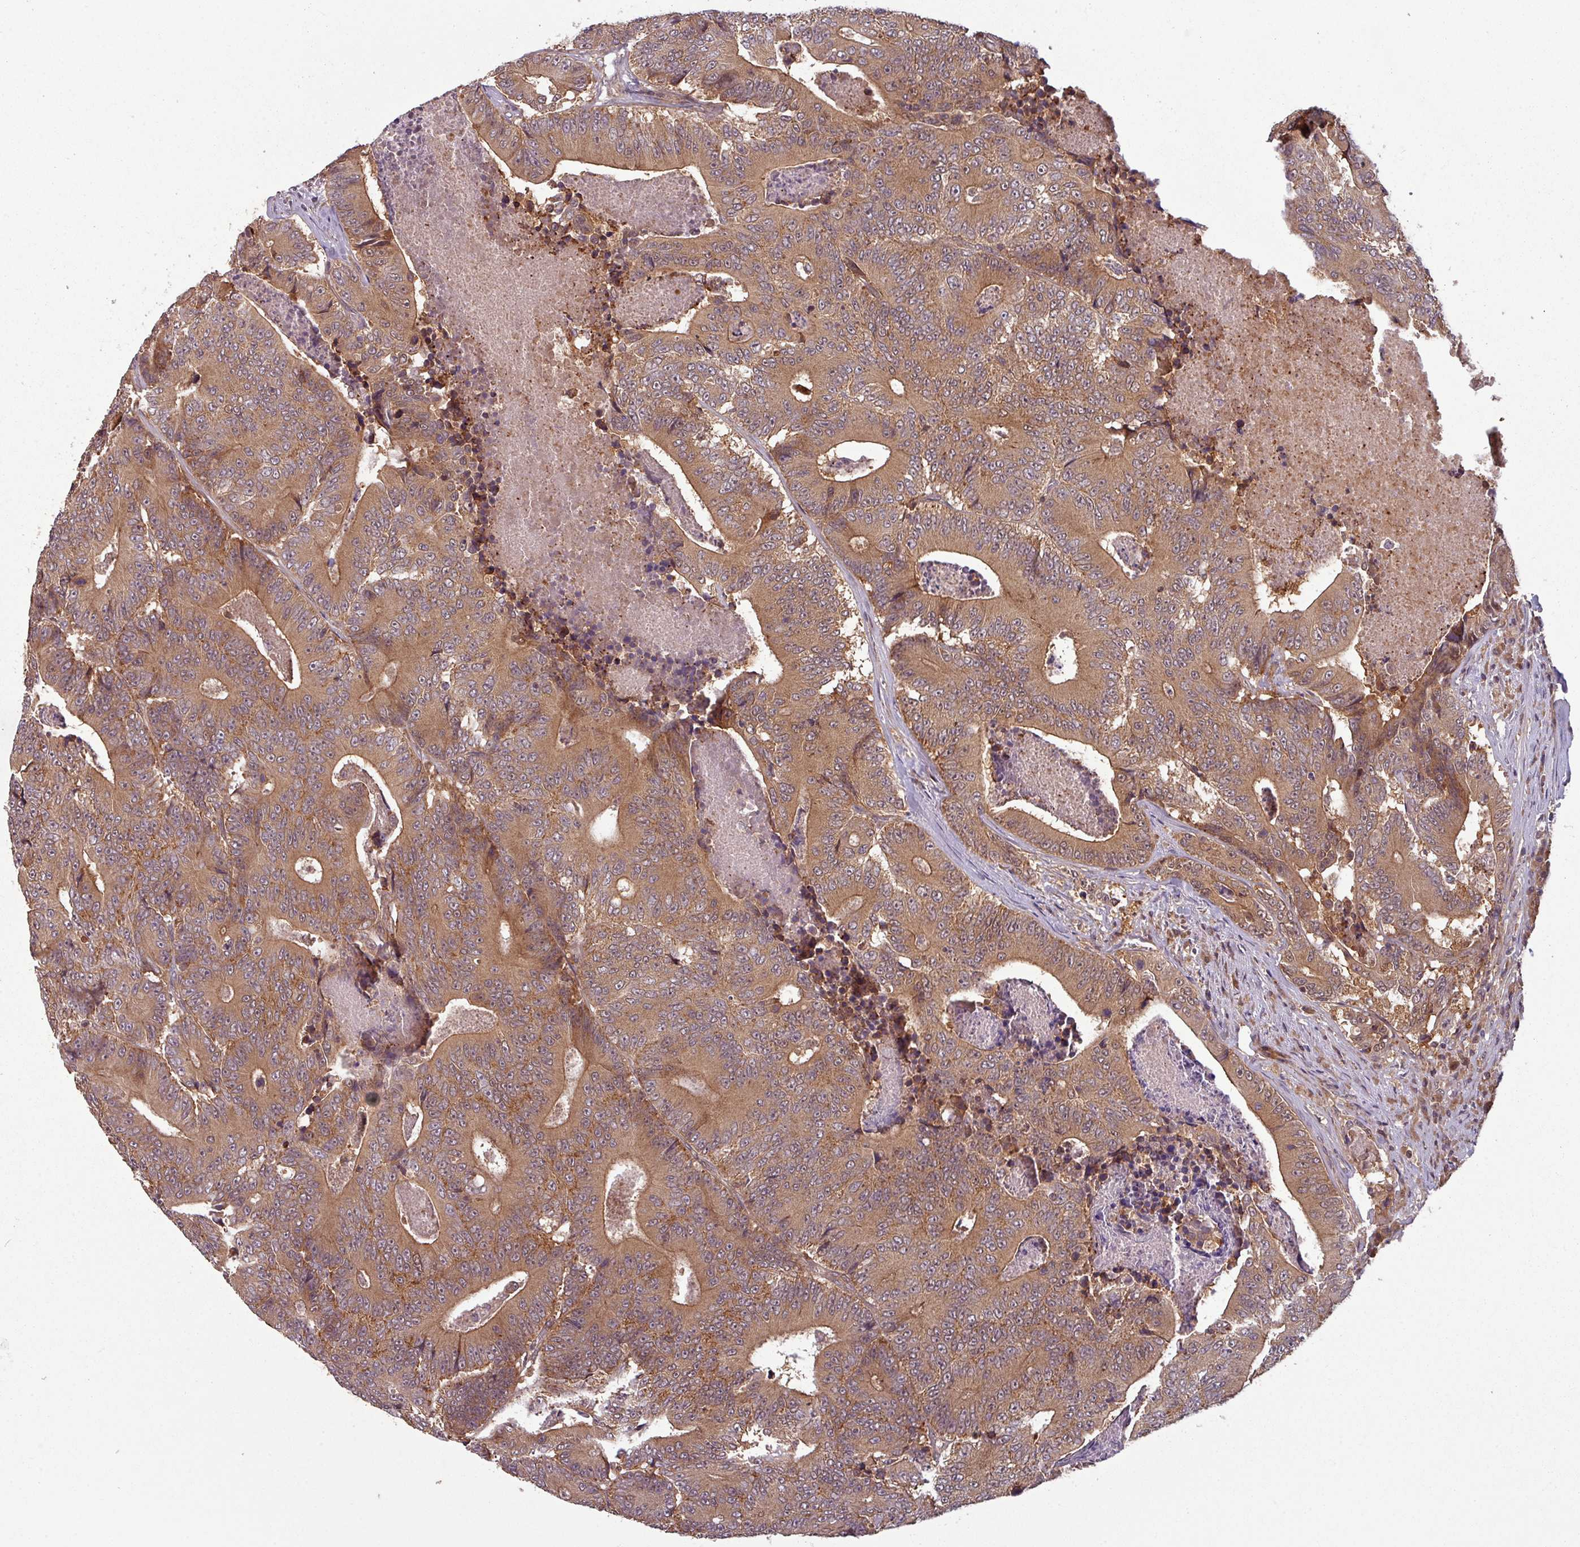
{"staining": {"intensity": "moderate", "quantity": ">75%", "location": "cytoplasmic/membranous"}, "tissue": "colorectal cancer", "cell_type": "Tumor cells", "image_type": "cancer", "snomed": [{"axis": "morphology", "description": "Adenocarcinoma, NOS"}, {"axis": "topography", "description": "Colon"}], "caption": "Immunohistochemistry of colorectal adenocarcinoma displays medium levels of moderate cytoplasmic/membranous expression in about >75% of tumor cells.", "gene": "GSKIP", "patient": {"sex": "male", "age": 83}}